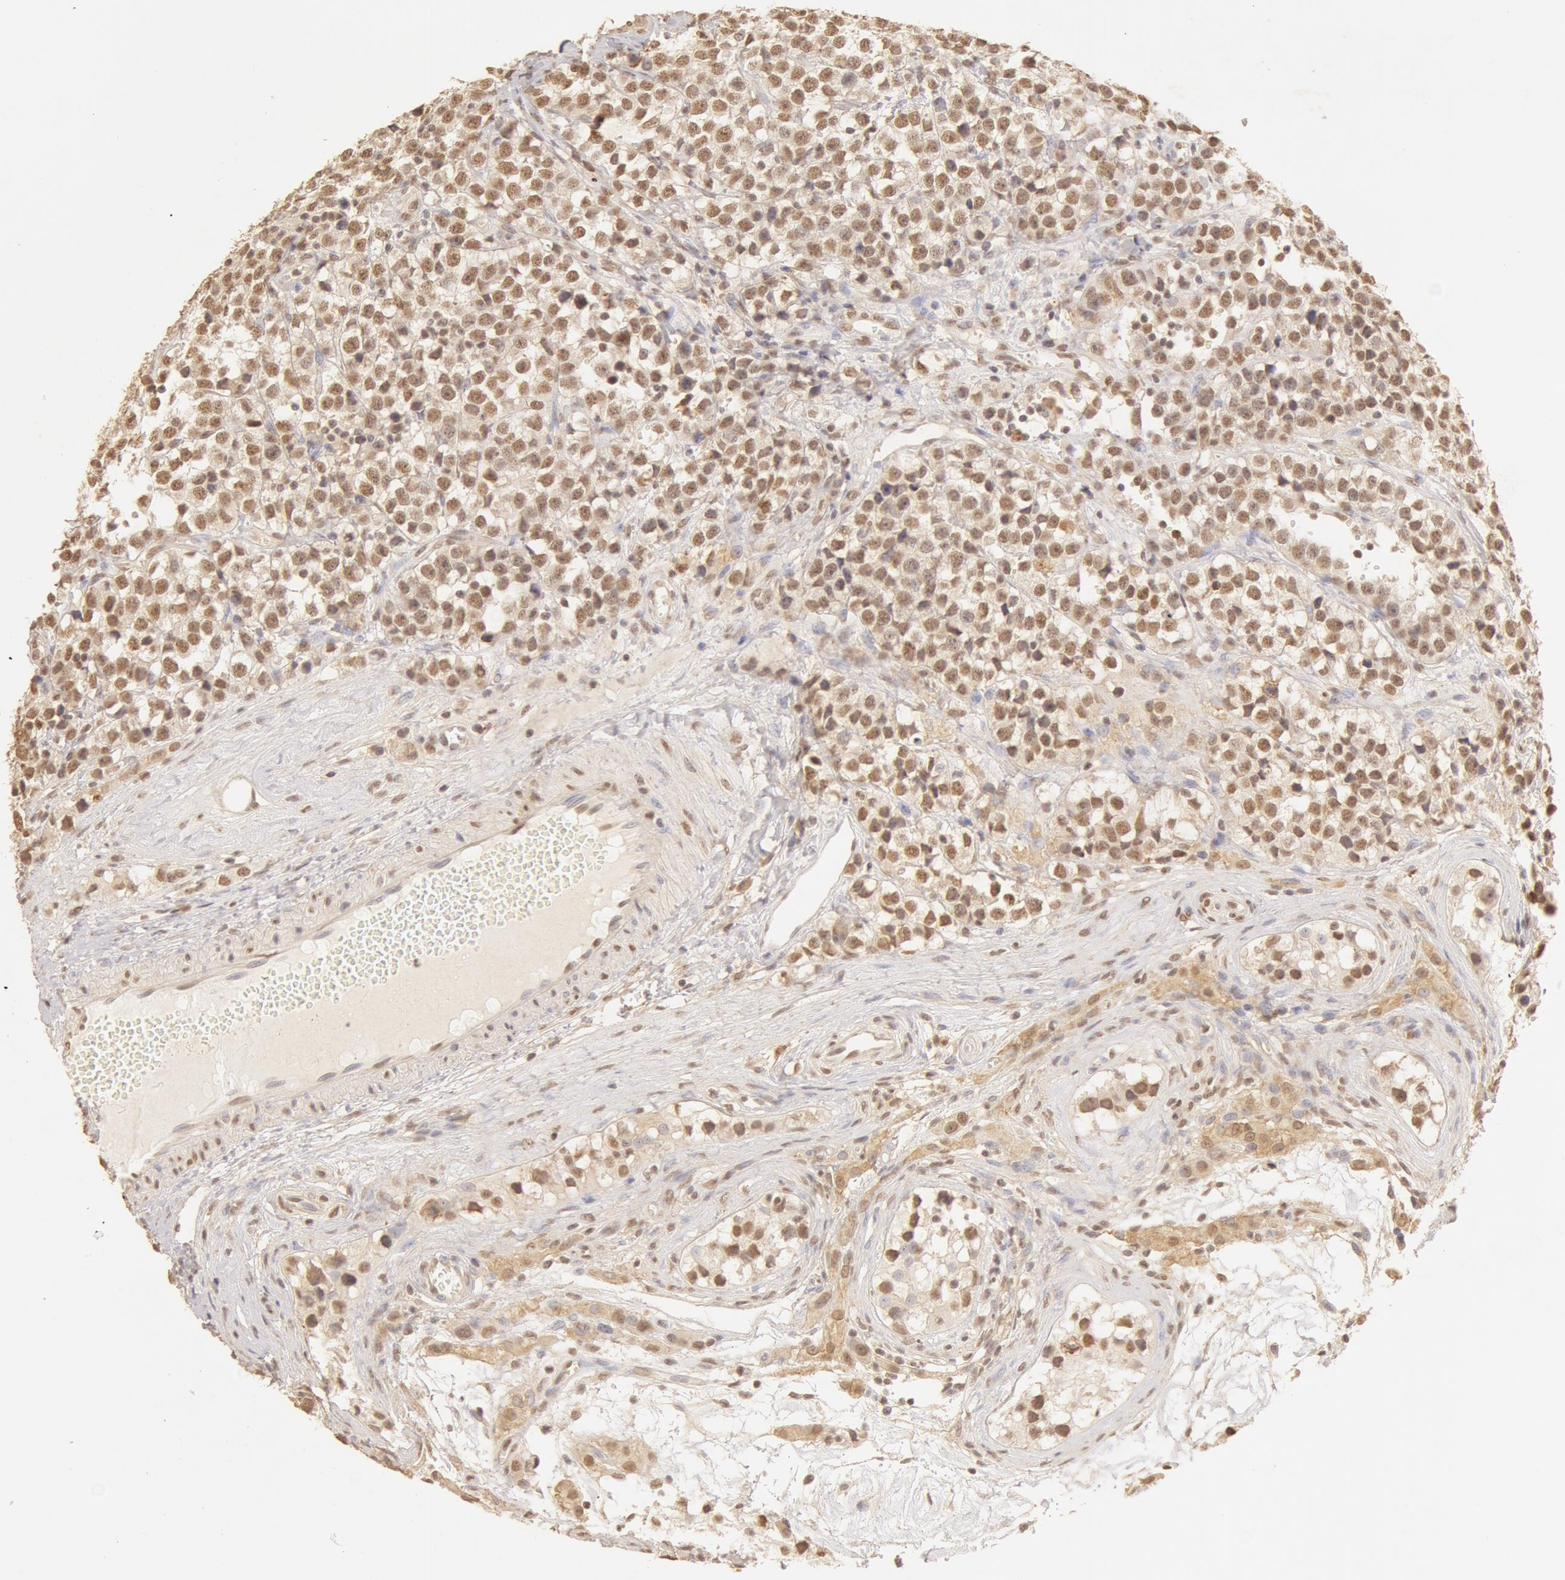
{"staining": {"intensity": "strong", "quantity": ">75%", "location": "cytoplasmic/membranous,nuclear"}, "tissue": "testis cancer", "cell_type": "Tumor cells", "image_type": "cancer", "snomed": [{"axis": "morphology", "description": "Seminoma, NOS"}, {"axis": "topography", "description": "Testis"}], "caption": "Strong cytoplasmic/membranous and nuclear protein staining is identified in approximately >75% of tumor cells in seminoma (testis).", "gene": "SNRNP70", "patient": {"sex": "male", "age": 25}}